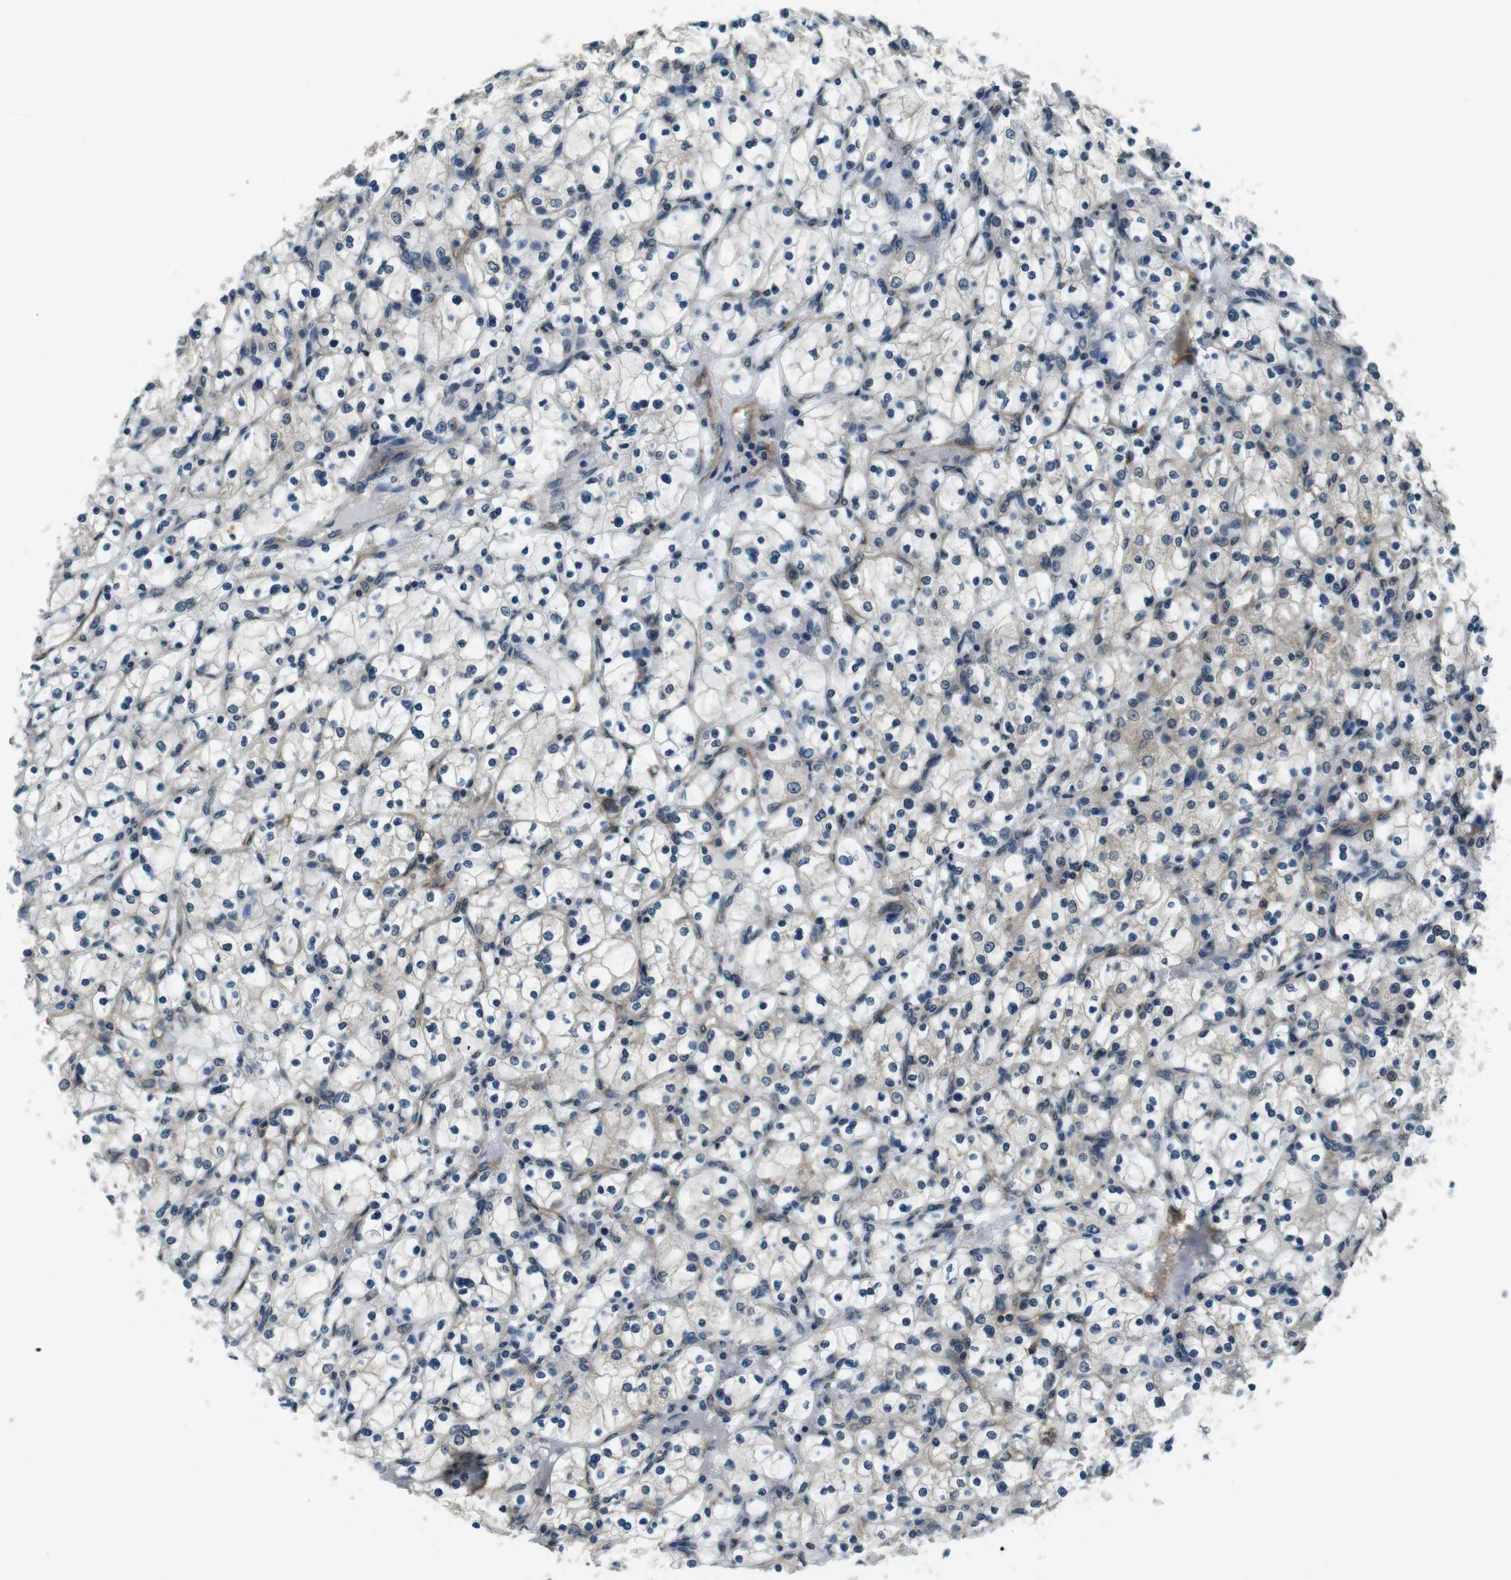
{"staining": {"intensity": "weak", "quantity": "<25%", "location": "cytoplasmic/membranous"}, "tissue": "renal cancer", "cell_type": "Tumor cells", "image_type": "cancer", "snomed": [{"axis": "morphology", "description": "Adenocarcinoma, NOS"}, {"axis": "topography", "description": "Kidney"}], "caption": "An immunohistochemistry histopathology image of adenocarcinoma (renal) is shown. There is no staining in tumor cells of adenocarcinoma (renal).", "gene": "TIAM2", "patient": {"sex": "female", "age": 83}}